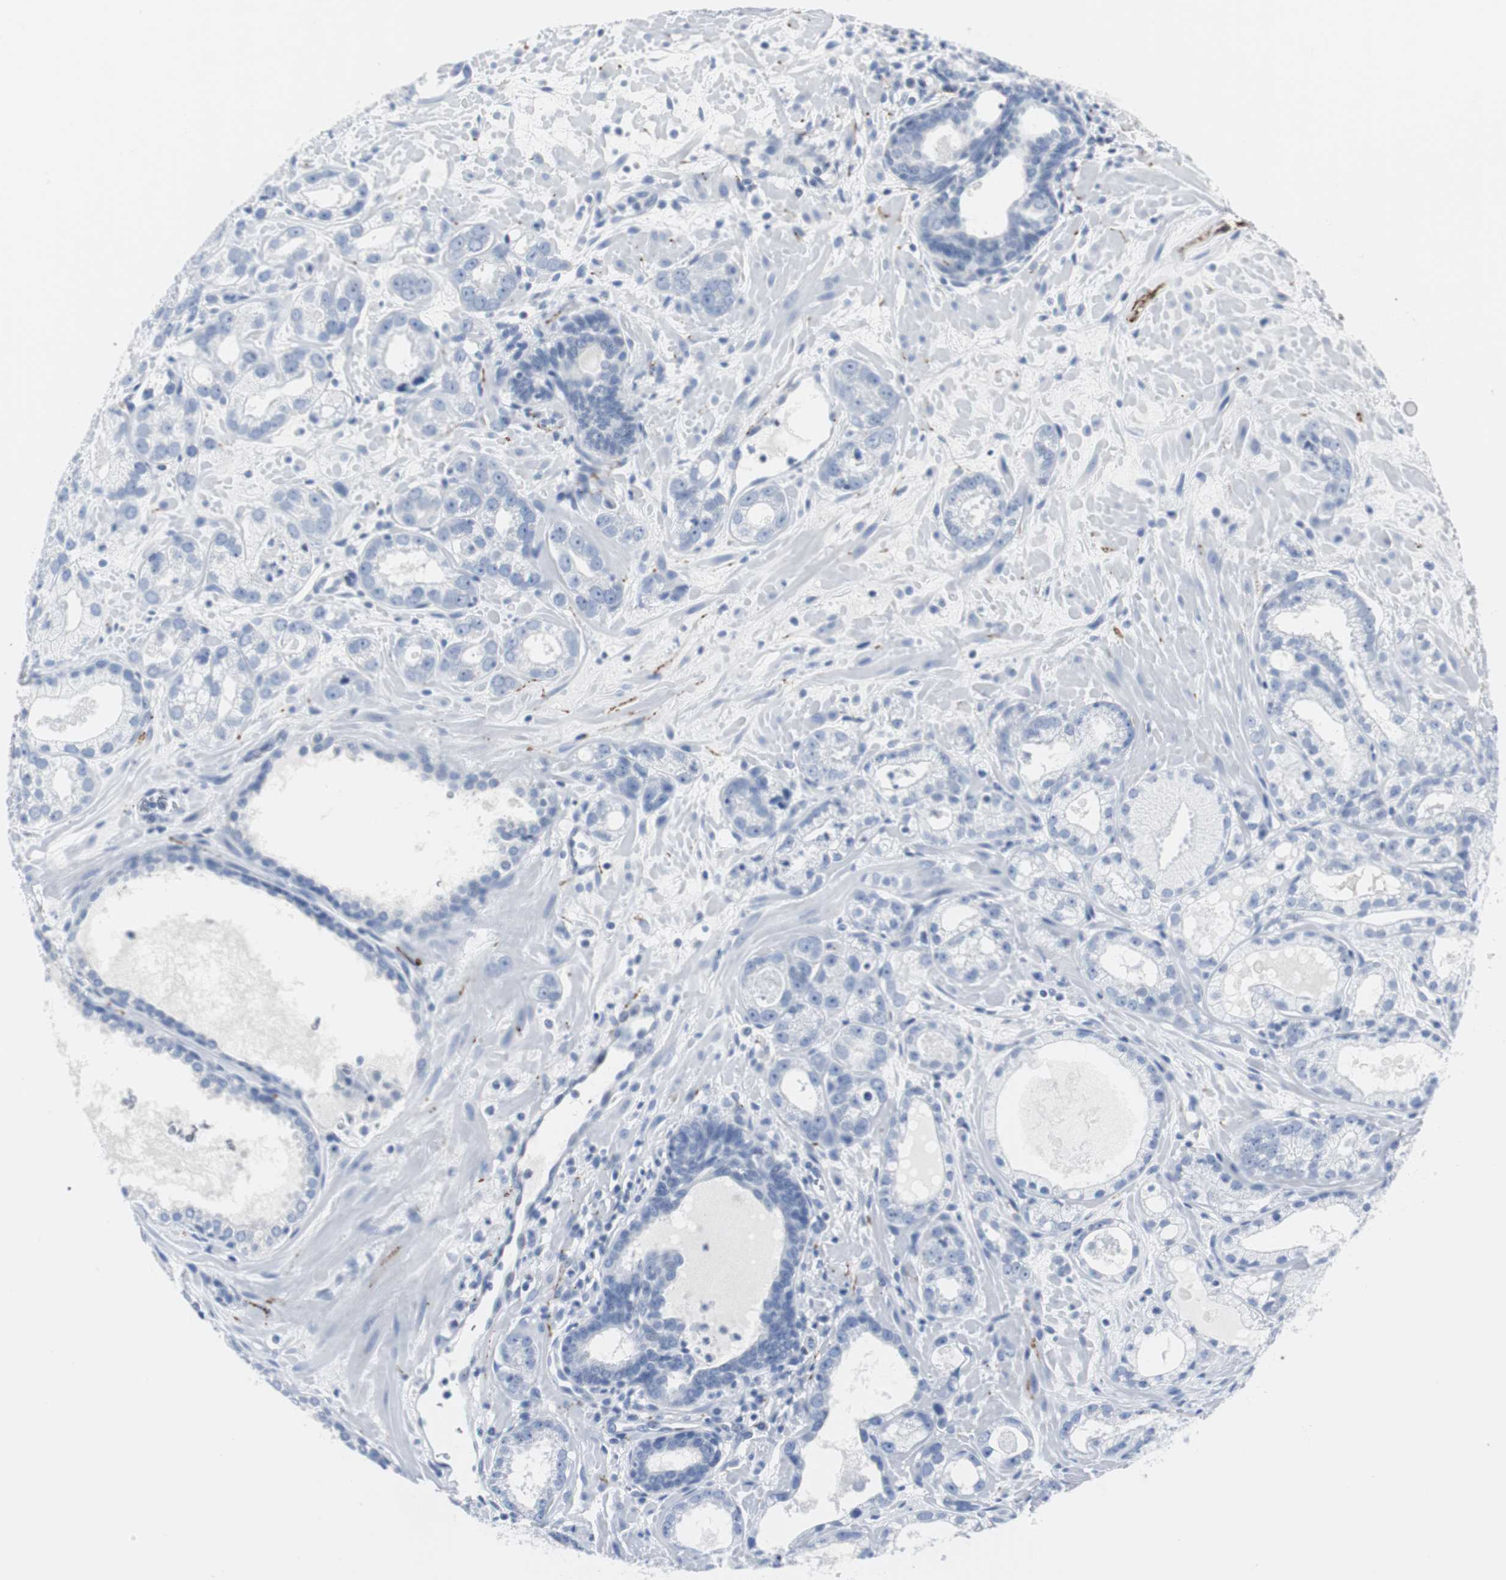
{"staining": {"intensity": "negative", "quantity": "none", "location": "none"}, "tissue": "prostate cancer", "cell_type": "Tumor cells", "image_type": "cancer", "snomed": [{"axis": "morphology", "description": "Adenocarcinoma, Low grade"}, {"axis": "topography", "description": "Prostate"}], "caption": "Image shows no significant protein expression in tumor cells of low-grade adenocarcinoma (prostate).", "gene": "GAP43", "patient": {"sex": "male", "age": 57}}